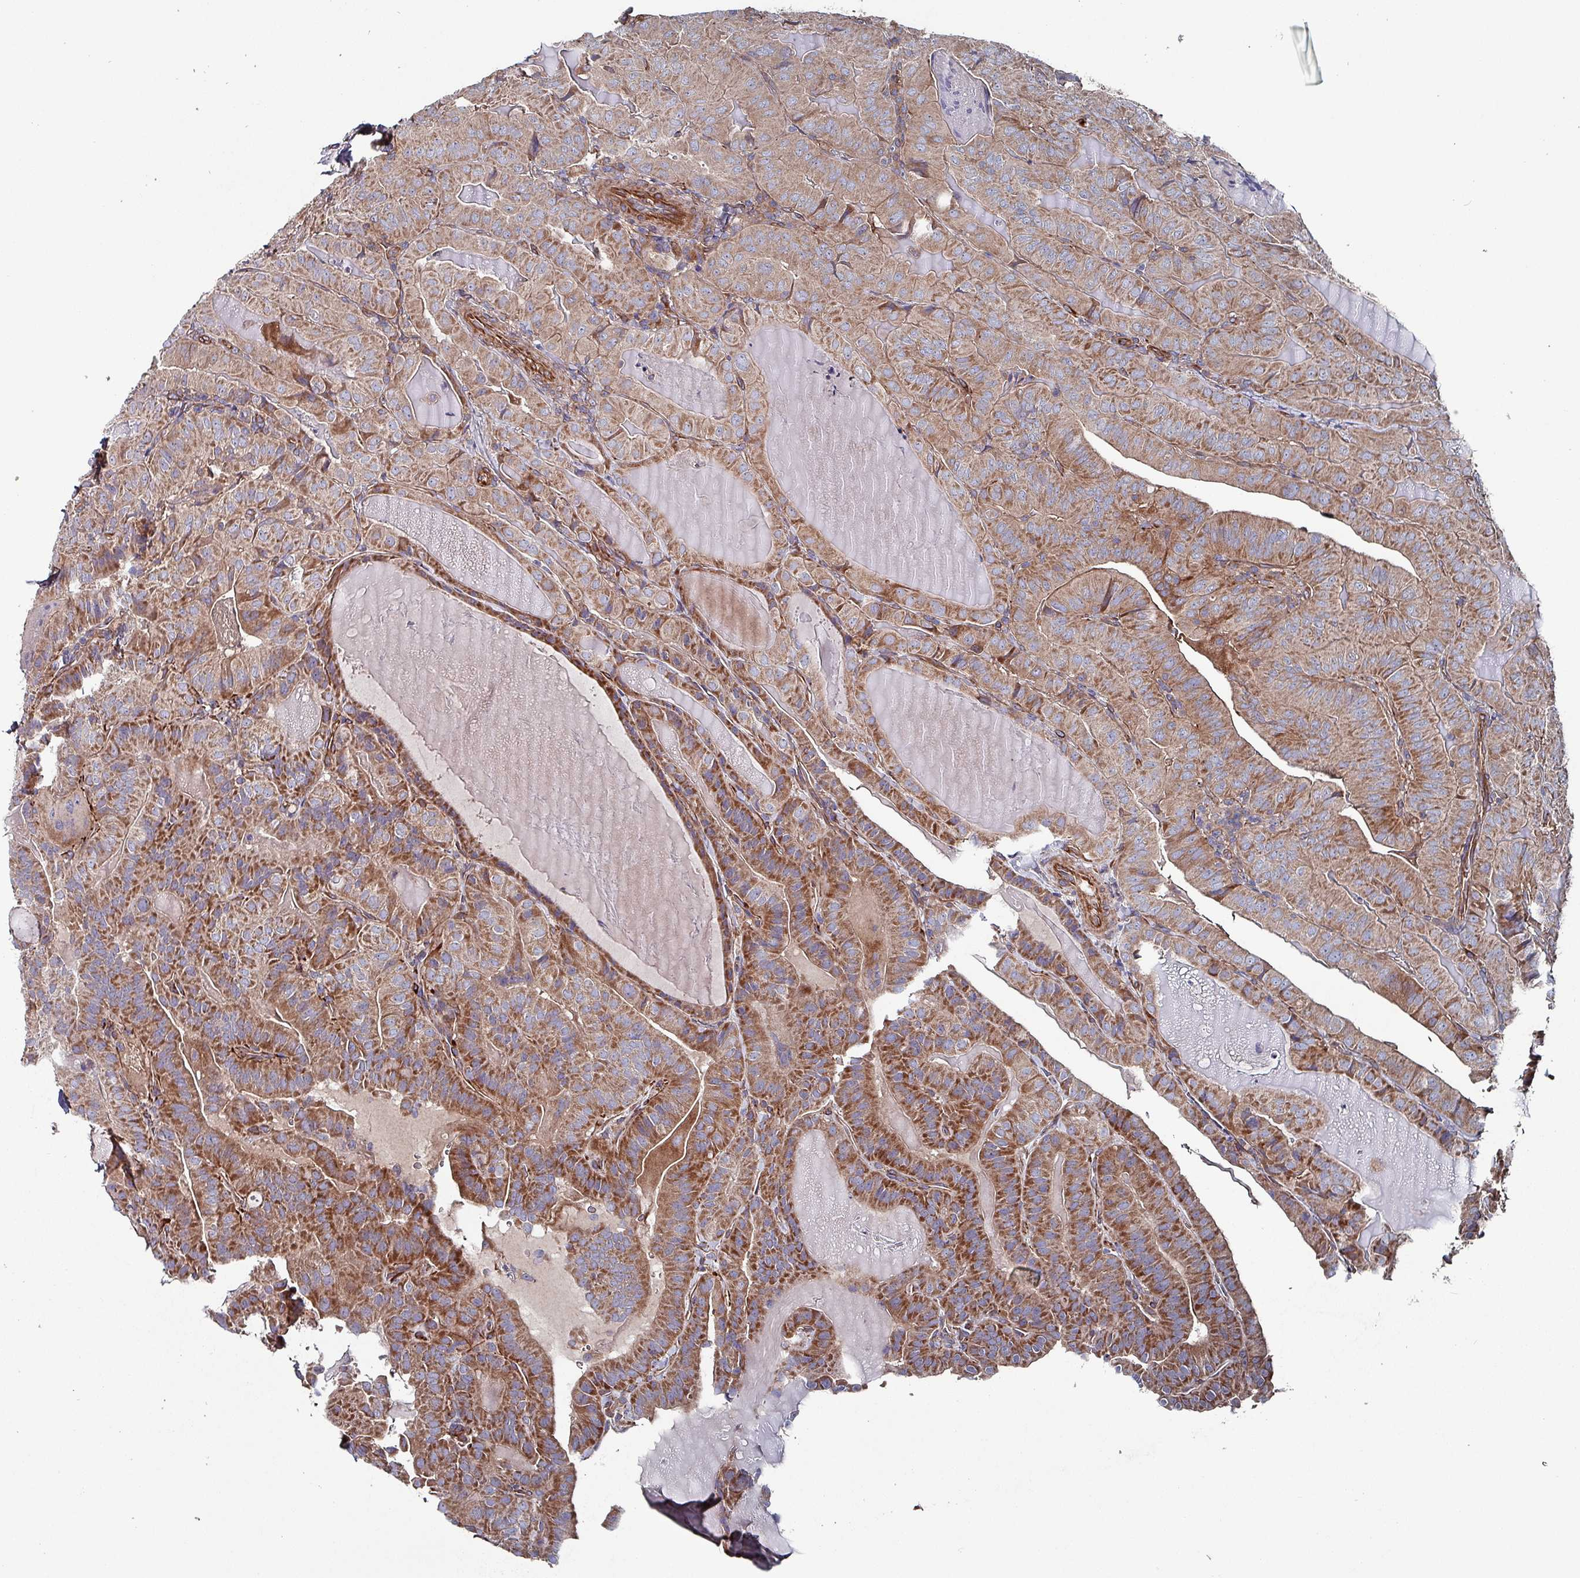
{"staining": {"intensity": "moderate", "quantity": ">75%", "location": "cytoplasmic/membranous"}, "tissue": "thyroid cancer", "cell_type": "Tumor cells", "image_type": "cancer", "snomed": [{"axis": "morphology", "description": "Papillary adenocarcinoma, NOS"}, {"axis": "topography", "description": "Thyroid gland"}], "caption": "Protein analysis of thyroid cancer (papillary adenocarcinoma) tissue demonstrates moderate cytoplasmic/membranous staining in approximately >75% of tumor cells.", "gene": "ANO10", "patient": {"sex": "female", "age": 68}}